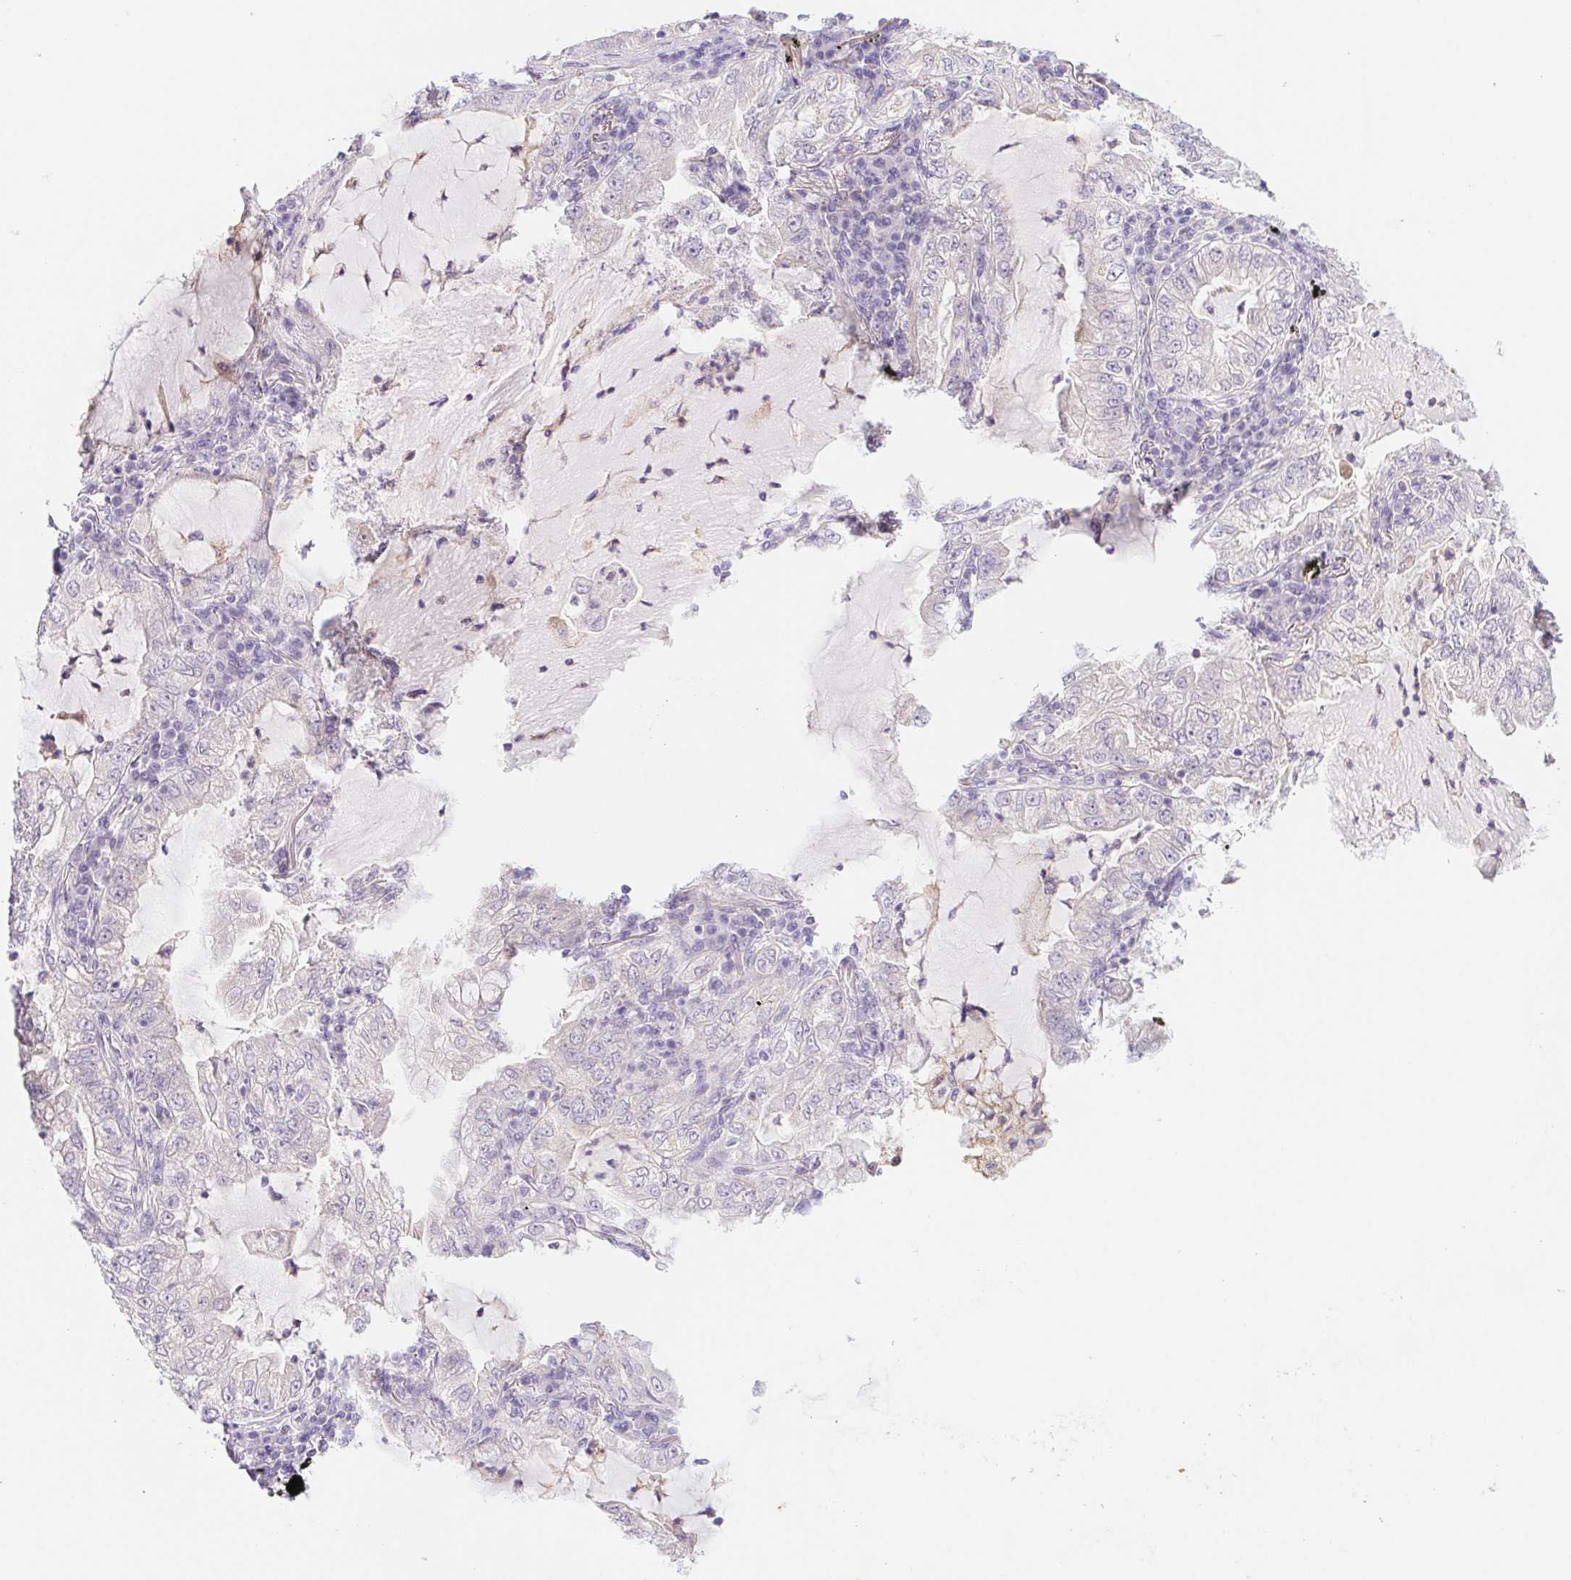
{"staining": {"intensity": "negative", "quantity": "none", "location": "none"}, "tissue": "lung cancer", "cell_type": "Tumor cells", "image_type": "cancer", "snomed": [{"axis": "morphology", "description": "Adenocarcinoma, NOS"}, {"axis": "topography", "description": "Lung"}], "caption": "Lung adenocarcinoma was stained to show a protein in brown. There is no significant expression in tumor cells.", "gene": "DYNC2LI1", "patient": {"sex": "female", "age": 73}}